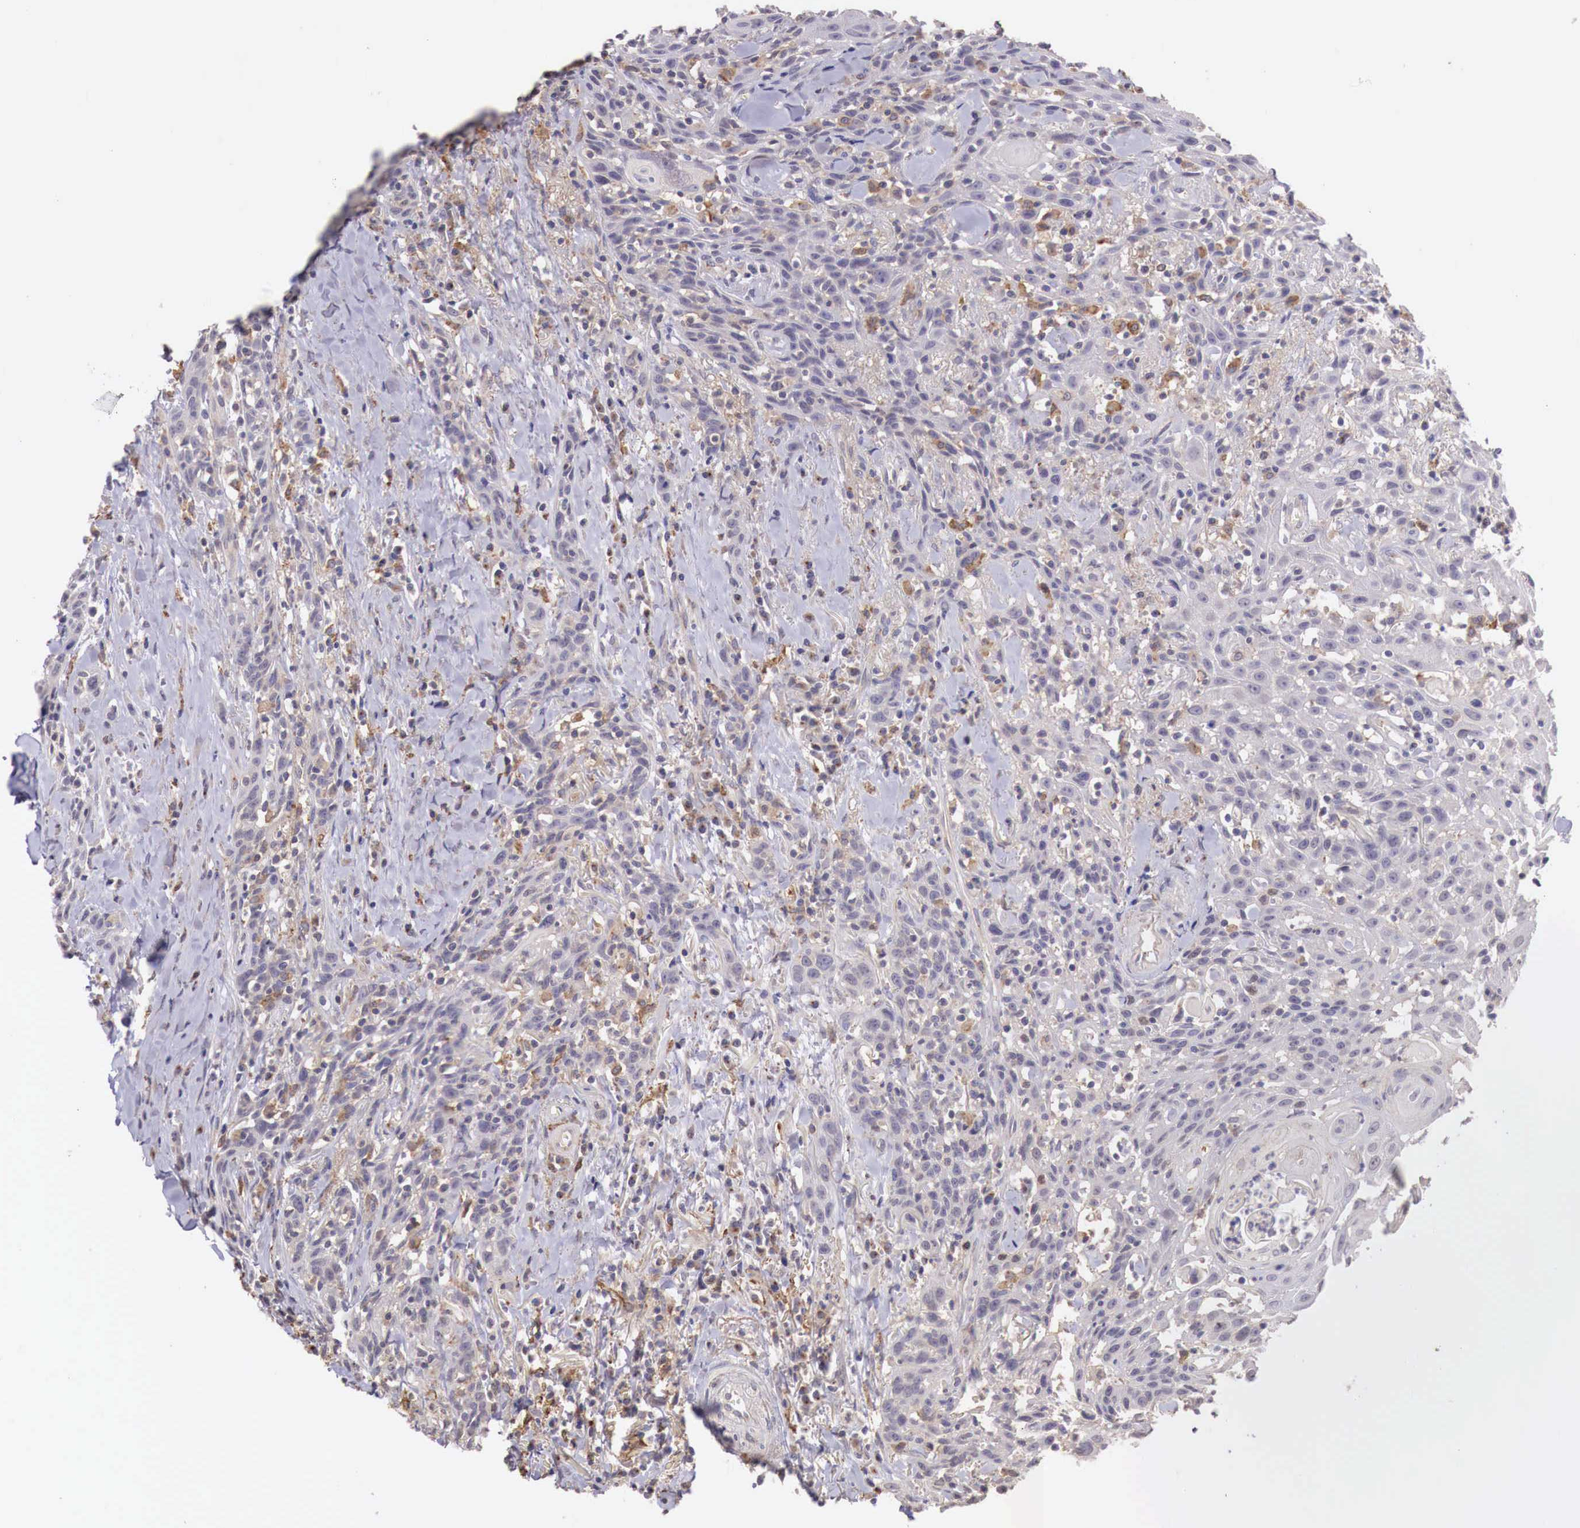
{"staining": {"intensity": "weak", "quantity": "25%-75%", "location": "cytoplasmic/membranous"}, "tissue": "head and neck cancer", "cell_type": "Tumor cells", "image_type": "cancer", "snomed": [{"axis": "morphology", "description": "Squamous cell carcinoma, NOS"}, {"axis": "topography", "description": "Oral tissue"}, {"axis": "topography", "description": "Head-Neck"}], "caption": "A high-resolution image shows immunohistochemistry (IHC) staining of squamous cell carcinoma (head and neck), which reveals weak cytoplasmic/membranous staining in approximately 25%-75% of tumor cells. The staining is performed using DAB (3,3'-diaminobenzidine) brown chromogen to label protein expression. The nuclei are counter-stained blue using hematoxylin.", "gene": "CHRDL1", "patient": {"sex": "female", "age": 82}}